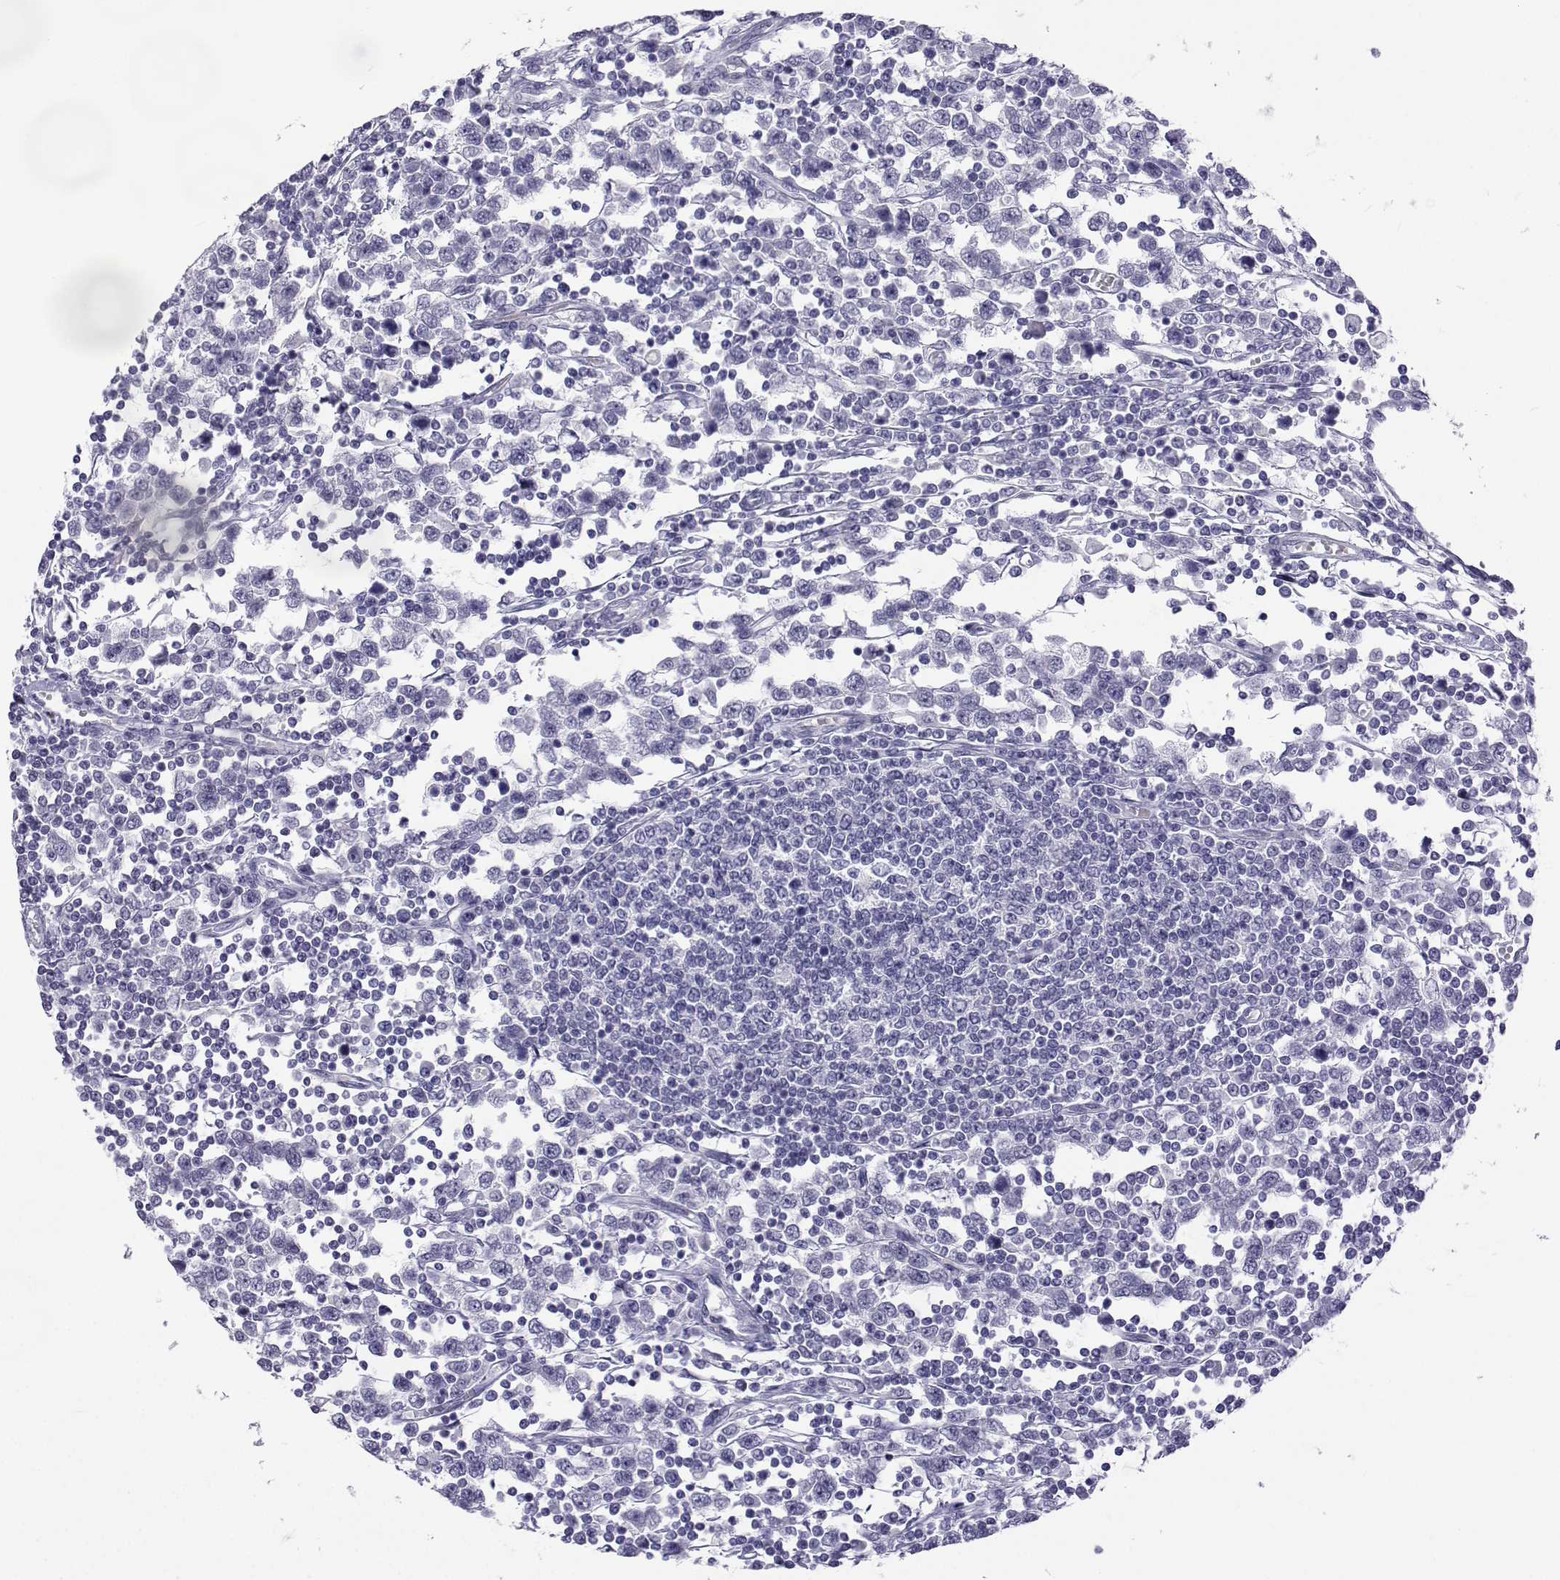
{"staining": {"intensity": "negative", "quantity": "none", "location": "none"}, "tissue": "testis cancer", "cell_type": "Tumor cells", "image_type": "cancer", "snomed": [{"axis": "morphology", "description": "Seminoma, NOS"}, {"axis": "topography", "description": "Testis"}], "caption": "This is a histopathology image of immunohistochemistry (IHC) staining of testis seminoma, which shows no expression in tumor cells.", "gene": "ACTL7A", "patient": {"sex": "male", "age": 34}}